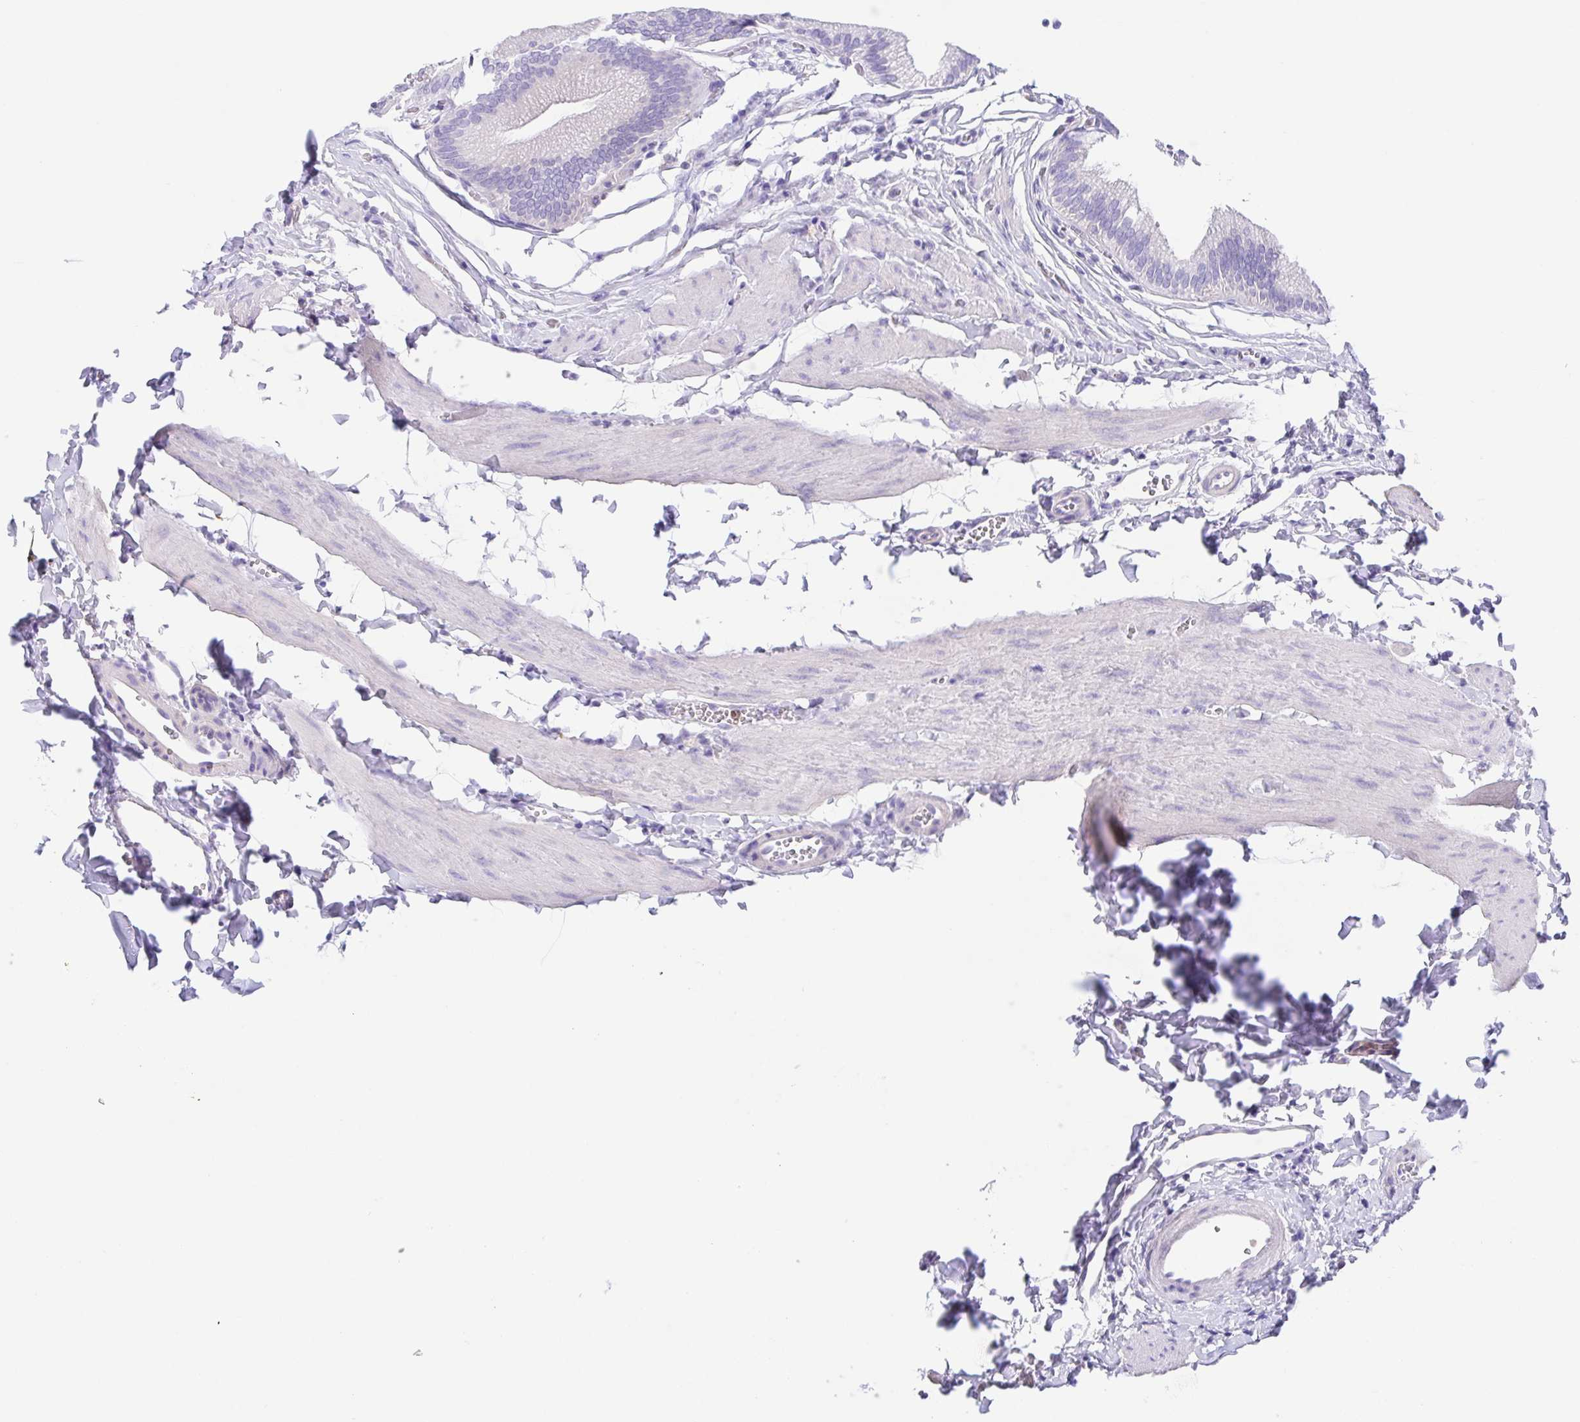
{"staining": {"intensity": "negative", "quantity": "none", "location": "none"}, "tissue": "gallbladder", "cell_type": "Glandular cells", "image_type": "normal", "snomed": [{"axis": "morphology", "description": "Normal tissue, NOS"}, {"axis": "topography", "description": "Gallbladder"}, {"axis": "topography", "description": "Peripheral nerve tissue"}], "caption": "This histopathology image is of unremarkable gallbladder stained with immunohistochemistry (IHC) to label a protein in brown with the nuclei are counter-stained blue. There is no expression in glandular cells.", "gene": "ARPP21", "patient": {"sex": "male", "age": 17}}